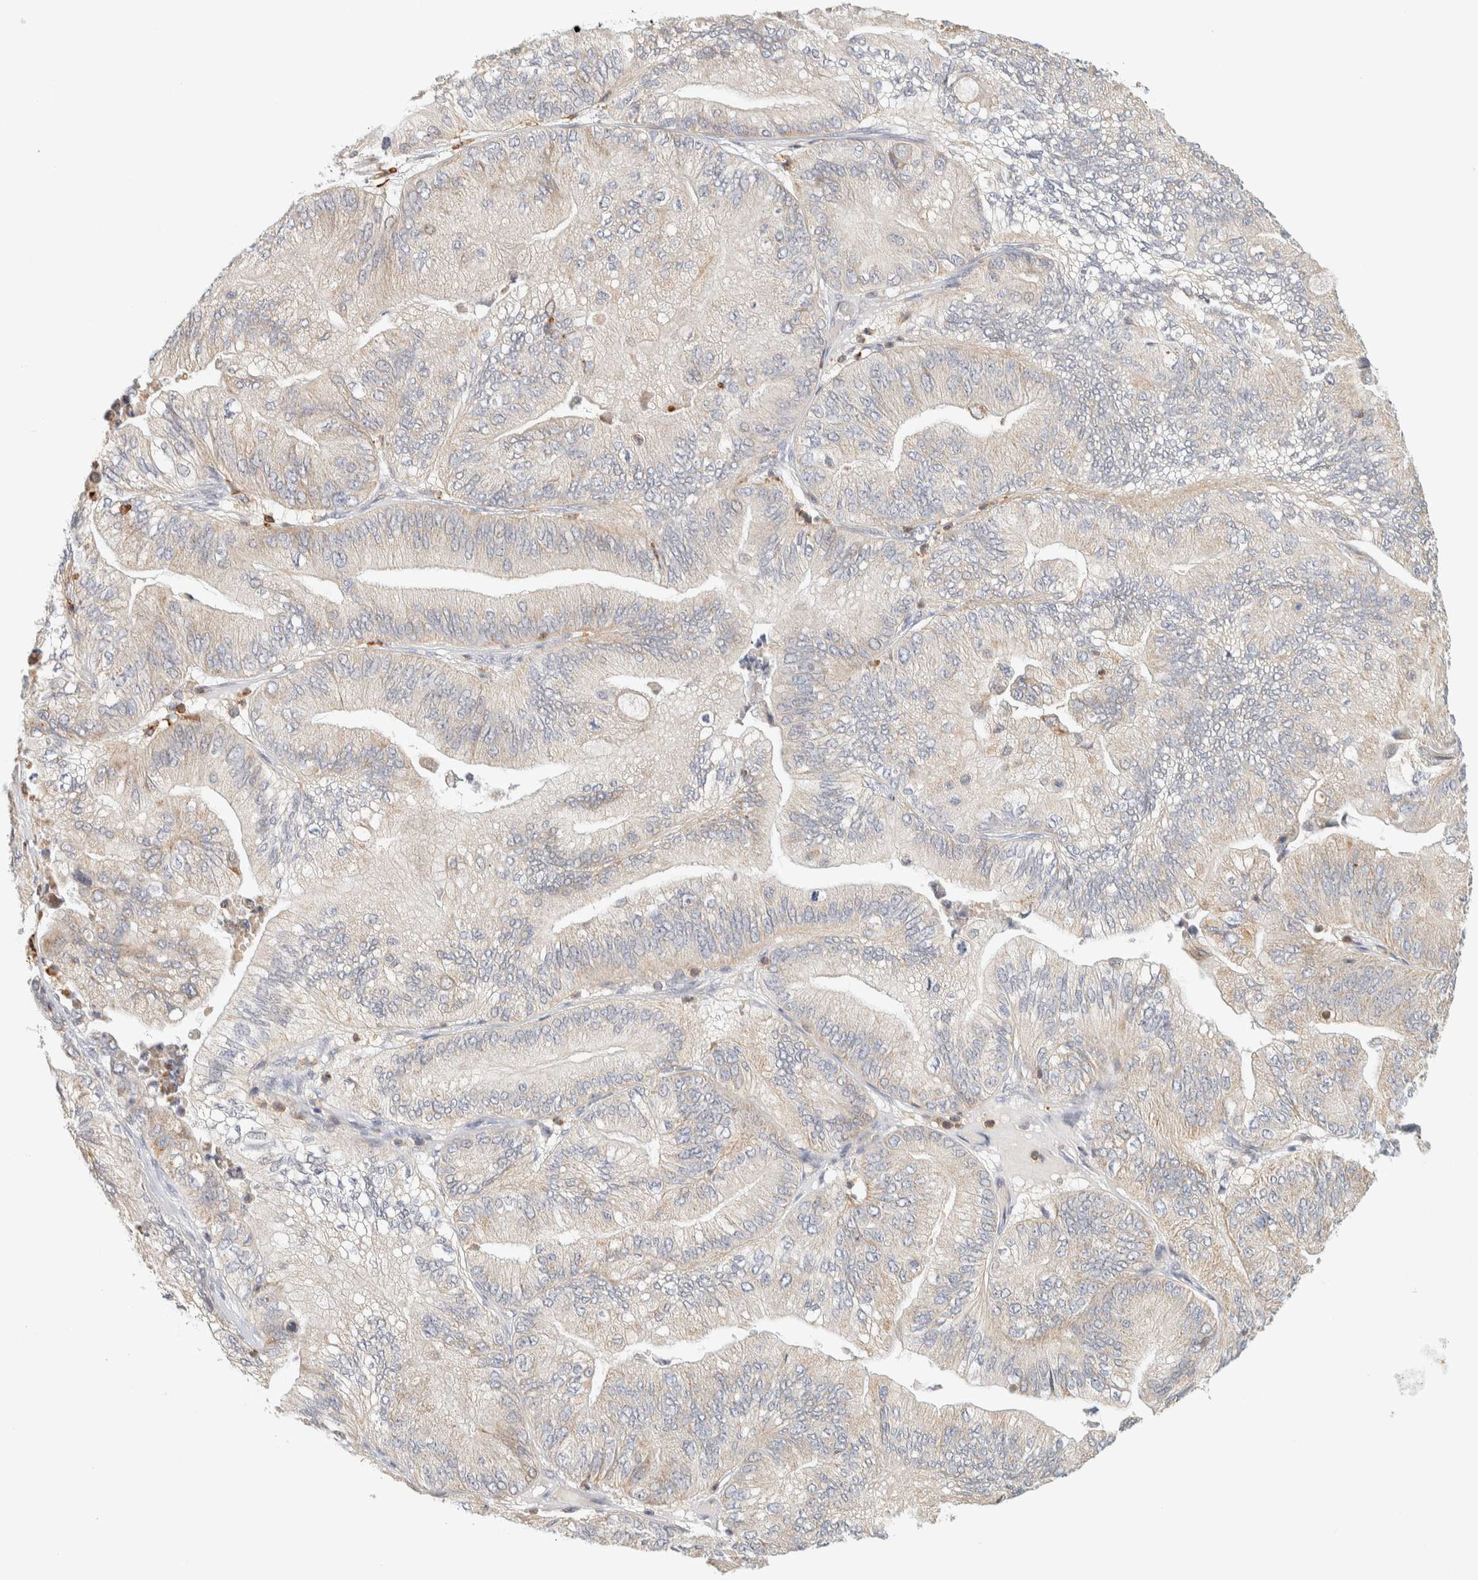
{"staining": {"intensity": "negative", "quantity": "none", "location": "none"}, "tissue": "ovarian cancer", "cell_type": "Tumor cells", "image_type": "cancer", "snomed": [{"axis": "morphology", "description": "Cystadenocarcinoma, mucinous, NOS"}, {"axis": "topography", "description": "Ovary"}], "caption": "Immunohistochemistry (IHC) image of neoplastic tissue: ovarian cancer stained with DAB (3,3'-diaminobenzidine) reveals no significant protein staining in tumor cells. The staining was performed using DAB to visualize the protein expression in brown, while the nuclei were stained in blue with hematoxylin (Magnification: 20x).", "gene": "RUNDC1", "patient": {"sex": "female", "age": 61}}